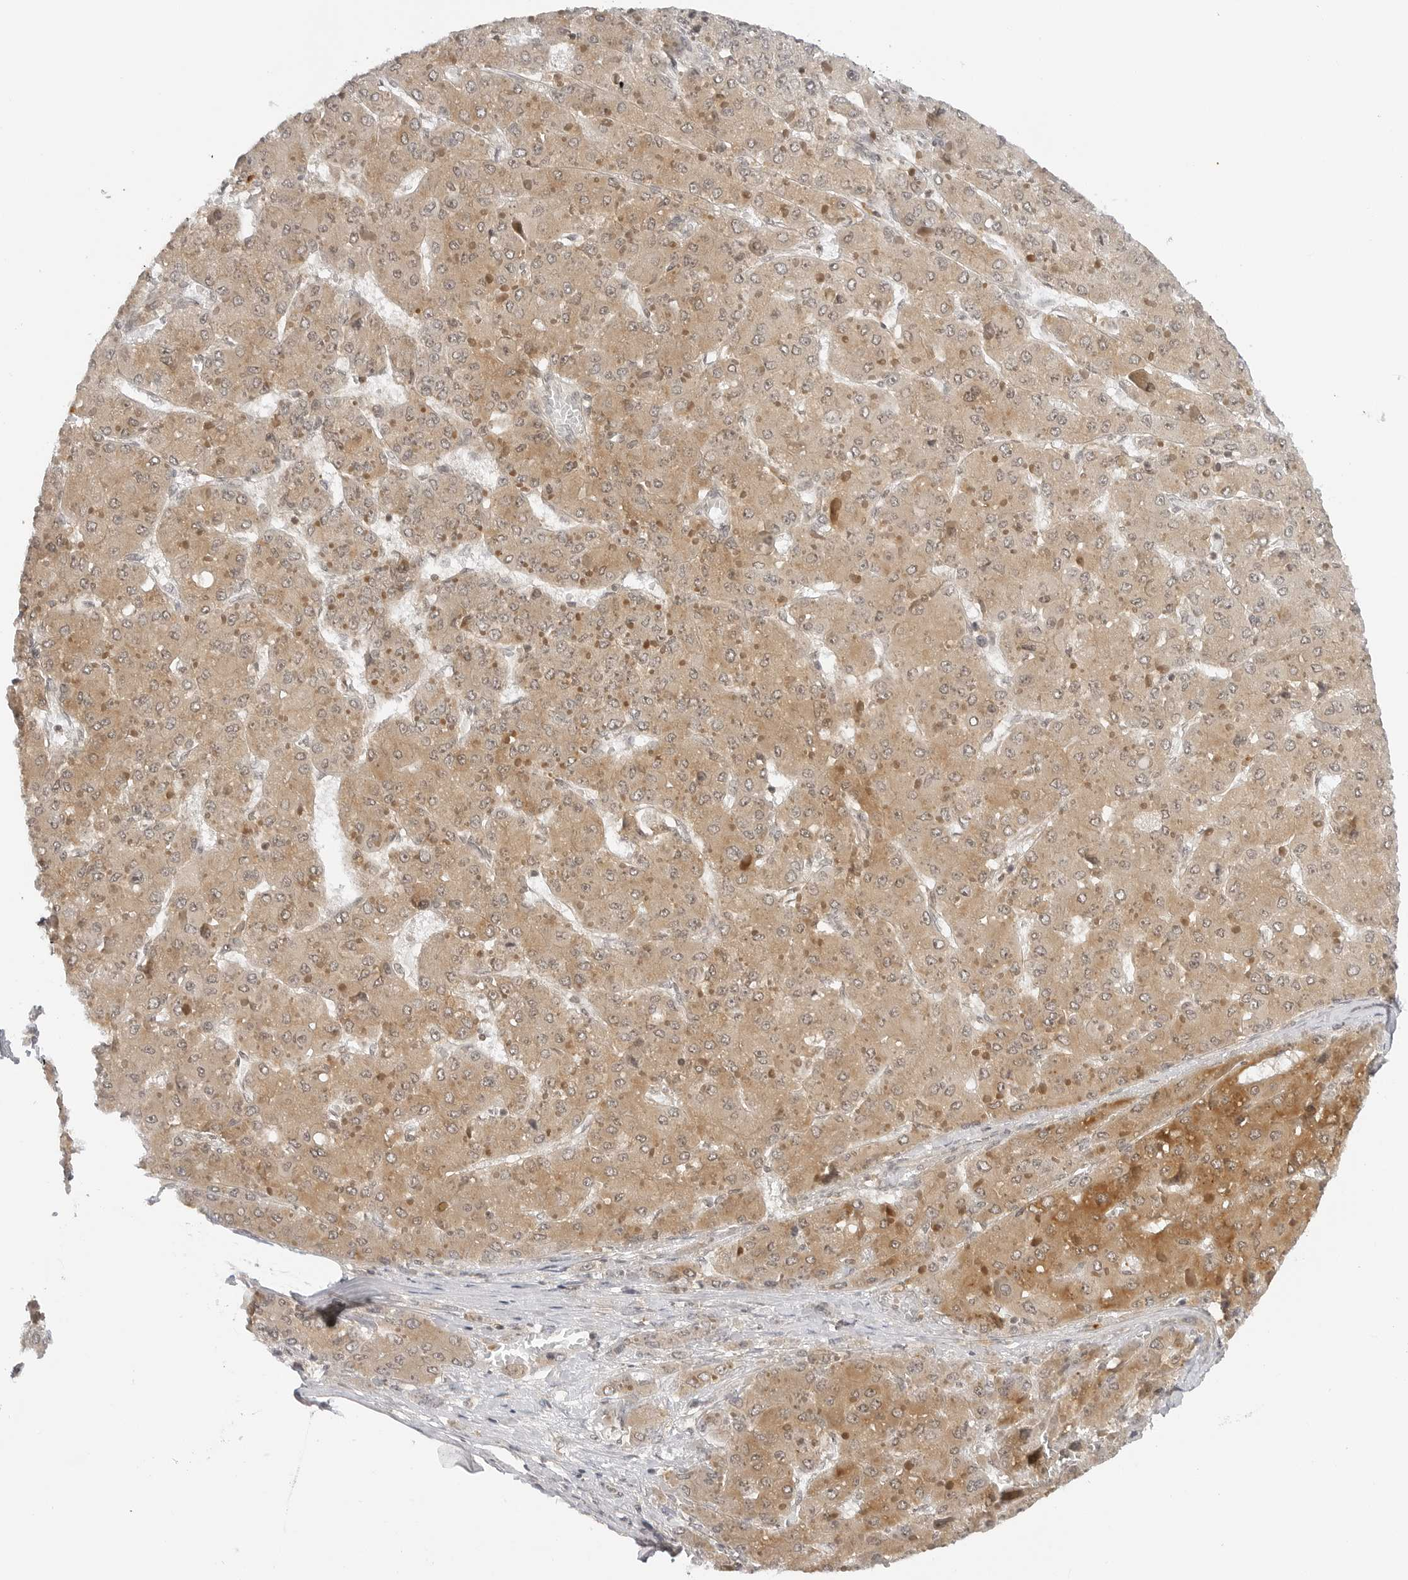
{"staining": {"intensity": "moderate", "quantity": ">75%", "location": "cytoplasmic/membranous"}, "tissue": "liver cancer", "cell_type": "Tumor cells", "image_type": "cancer", "snomed": [{"axis": "morphology", "description": "Carcinoma, Hepatocellular, NOS"}, {"axis": "topography", "description": "Liver"}], "caption": "Immunohistochemistry (IHC) image of neoplastic tissue: human hepatocellular carcinoma (liver) stained using IHC exhibits medium levels of moderate protein expression localized specifically in the cytoplasmic/membranous of tumor cells, appearing as a cytoplasmic/membranous brown color.", "gene": "MAP2K5", "patient": {"sex": "female", "age": 73}}